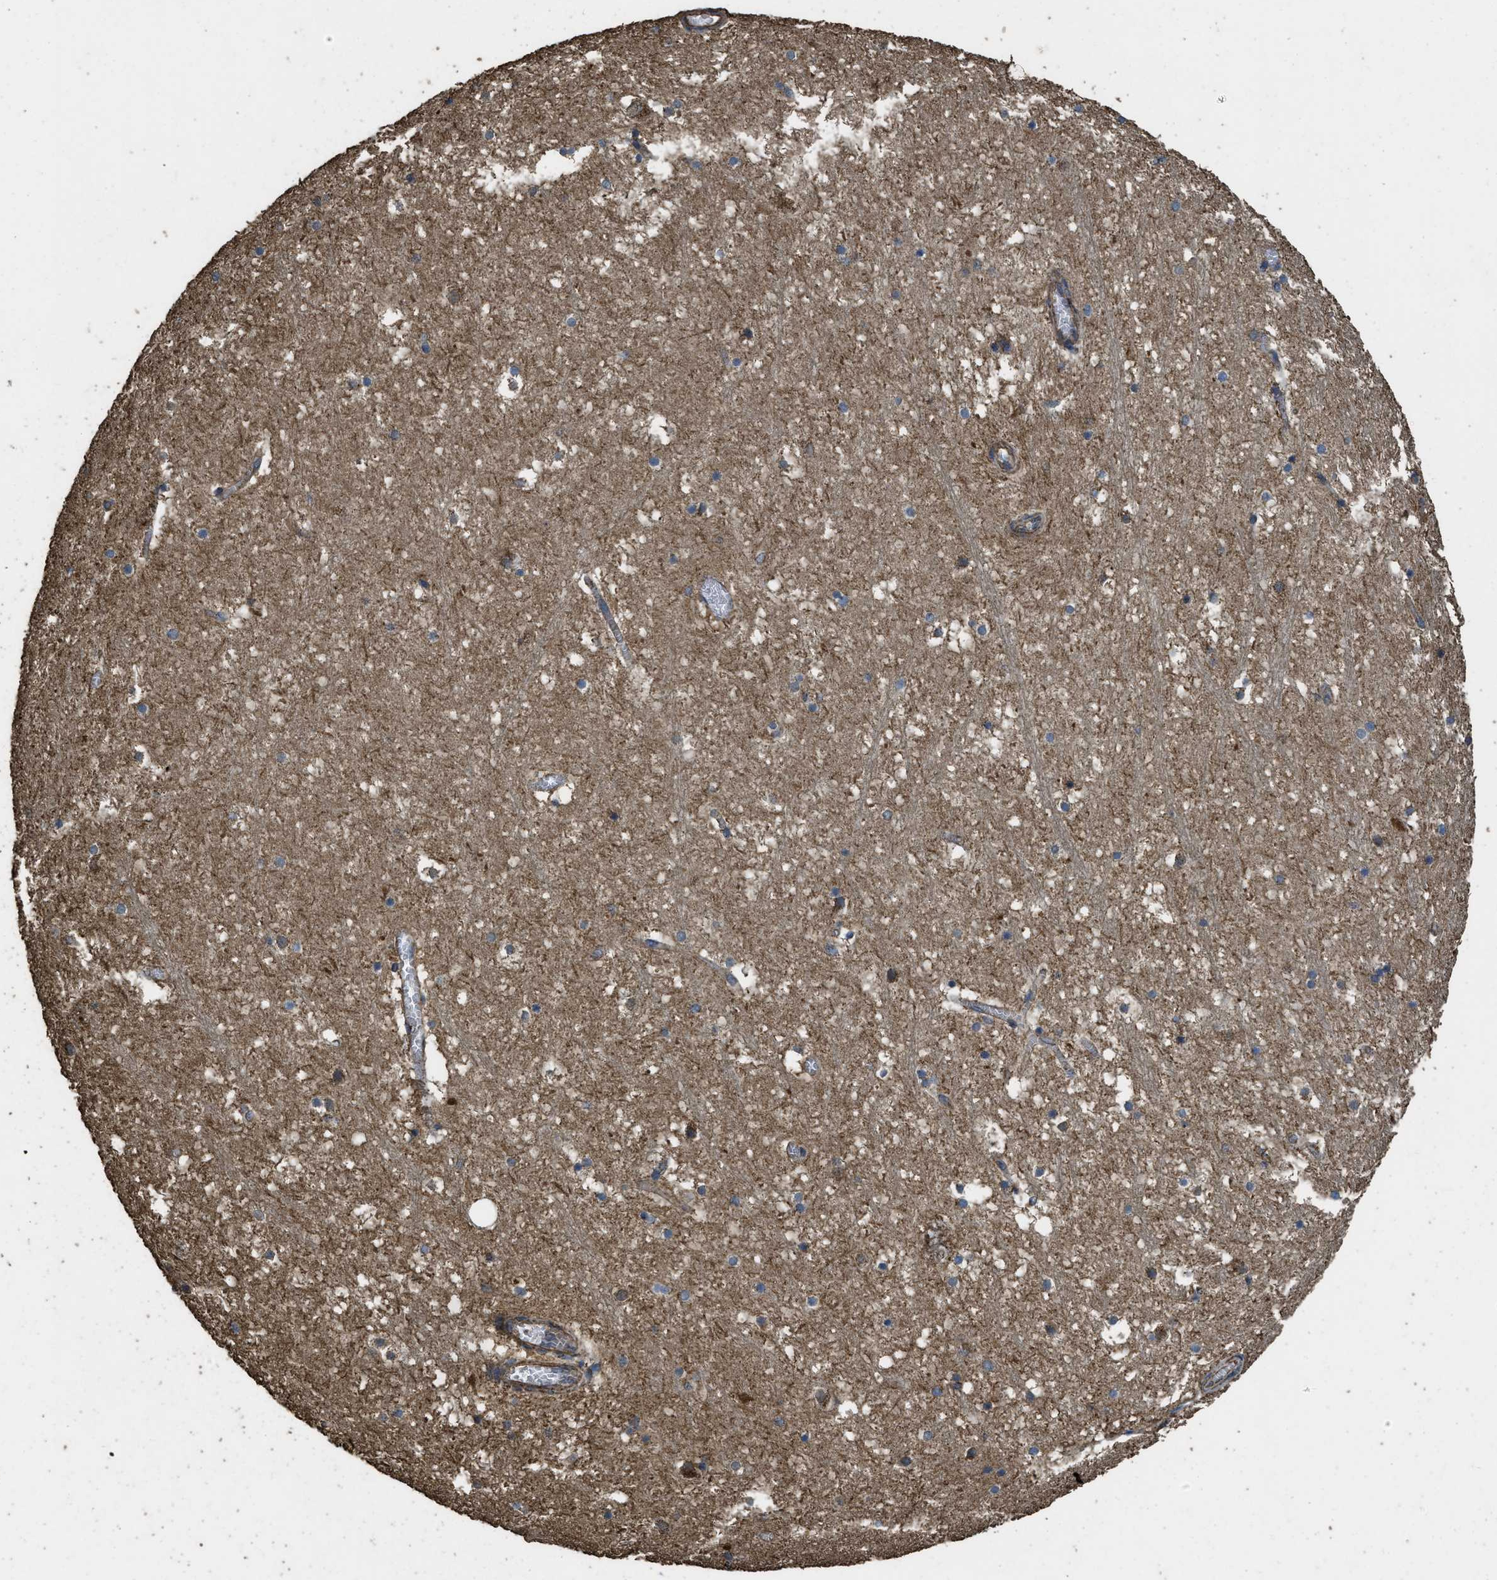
{"staining": {"intensity": "moderate", "quantity": "25%-75%", "location": "cytoplasmic/membranous"}, "tissue": "hippocampus", "cell_type": "Glial cells", "image_type": "normal", "snomed": [{"axis": "morphology", "description": "Normal tissue, NOS"}, {"axis": "topography", "description": "Hippocampus"}], "caption": "Protein staining of unremarkable hippocampus shows moderate cytoplasmic/membranous positivity in approximately 25%-75% of glial cells. The staining is performed using DAB brown chromogen to label protein expression. The nuclei are counter-stained blue using hematoxylin.", "gene": "CYRIA", "patient": {"sex": "male", "age": 45}}